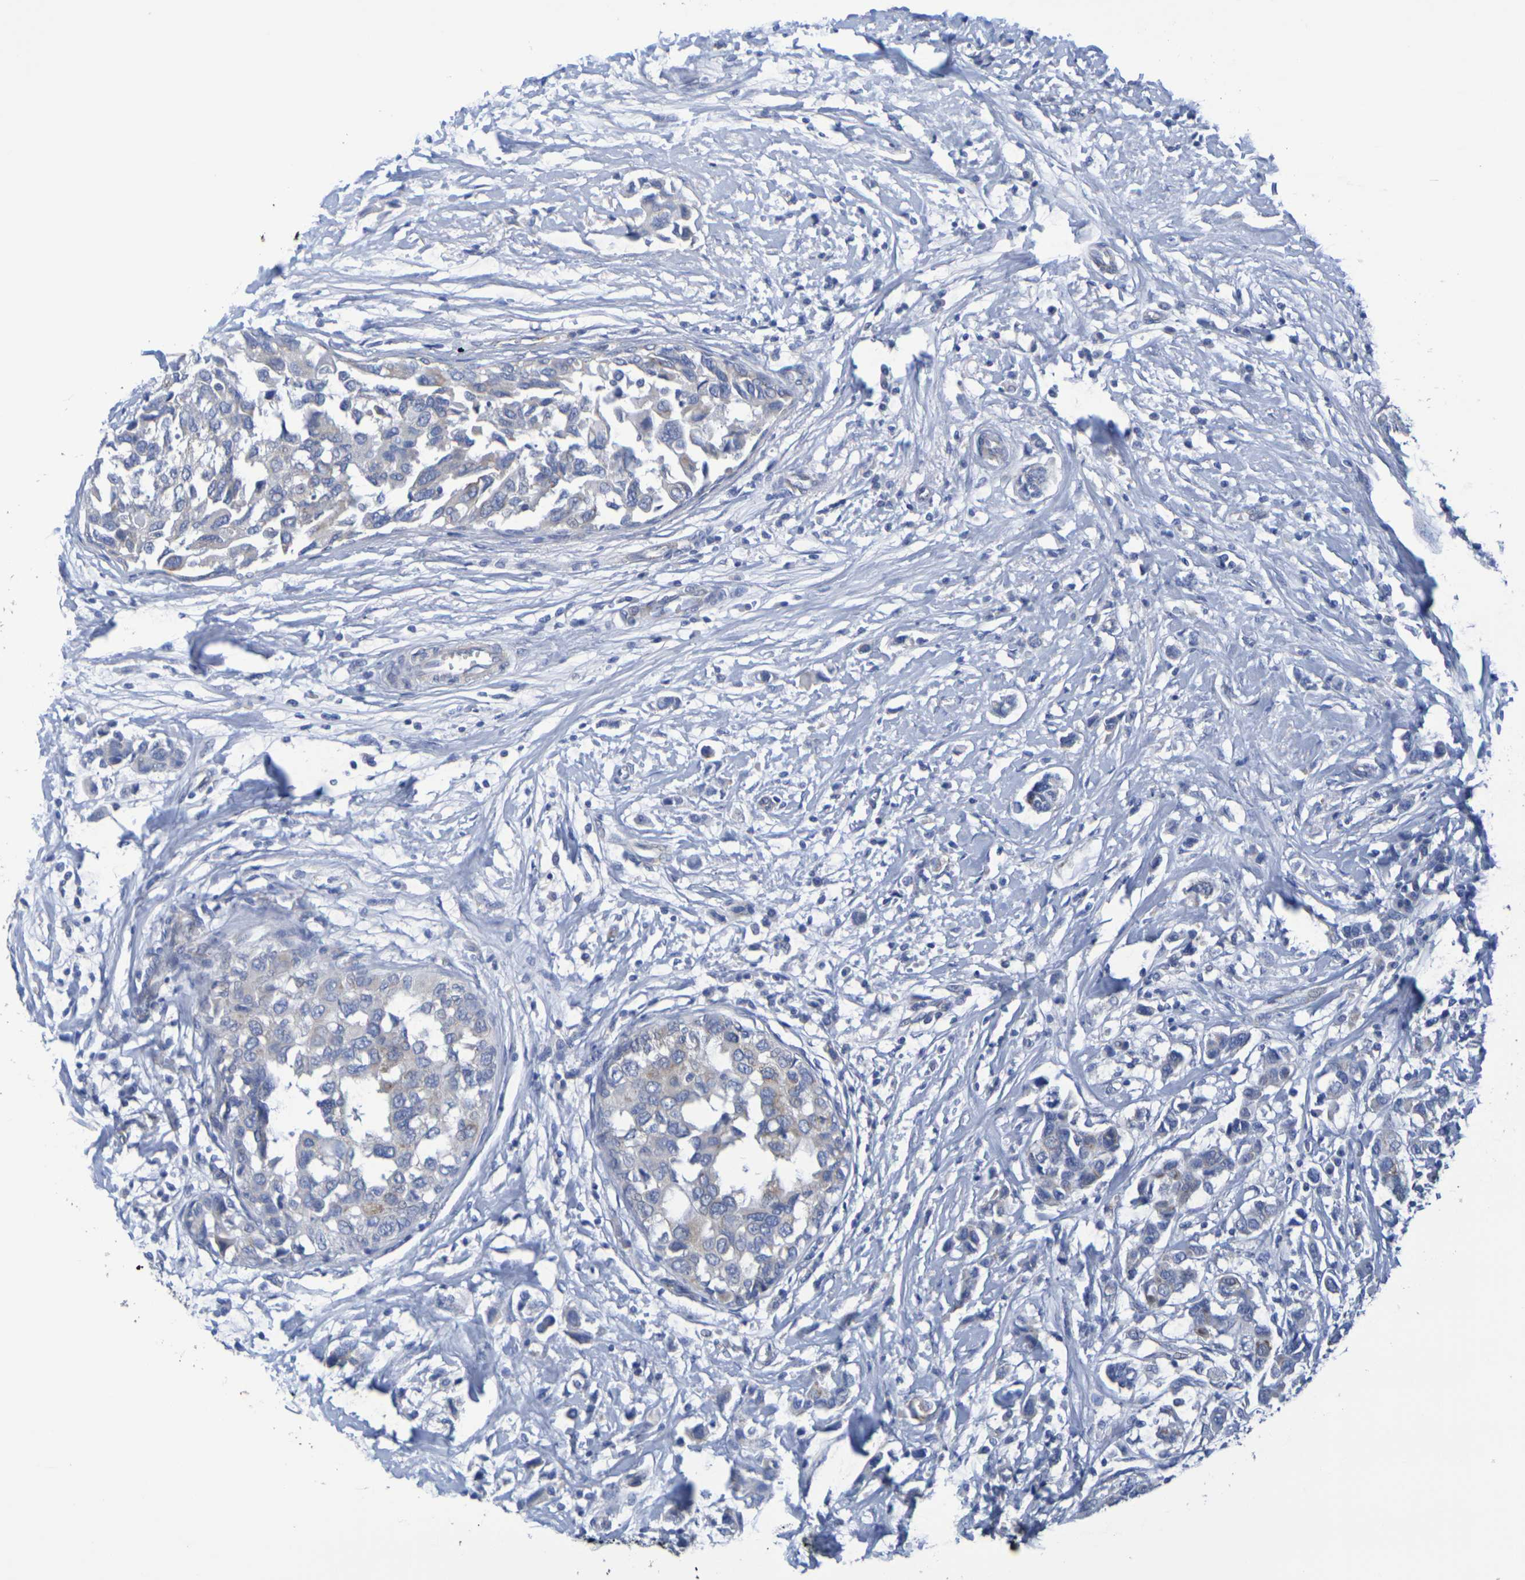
{"staining": {"intensity": "weak", "quantity": "25%-75%", "location": "cytoplasmic/membranous"}, "tissue": "breast cancer", "cell_type": "Tumor cells", "image_type": "cancer", "snomed": [{"axis": "morphology", "description": "Normal tissue, NOS"}, {"axis": "morphology", "description": "Duct carcinoma"}, {"axis": "topography", "description": "Breast"}], "caption": "Weak cytoplasmic/membranous positivity is appreciated in approximately 25%-75% of tumor cells in breast infiltrating ductal carcinoma.", "gene": "TMCC3", "patient": {"sex": "female", "age": 50}}